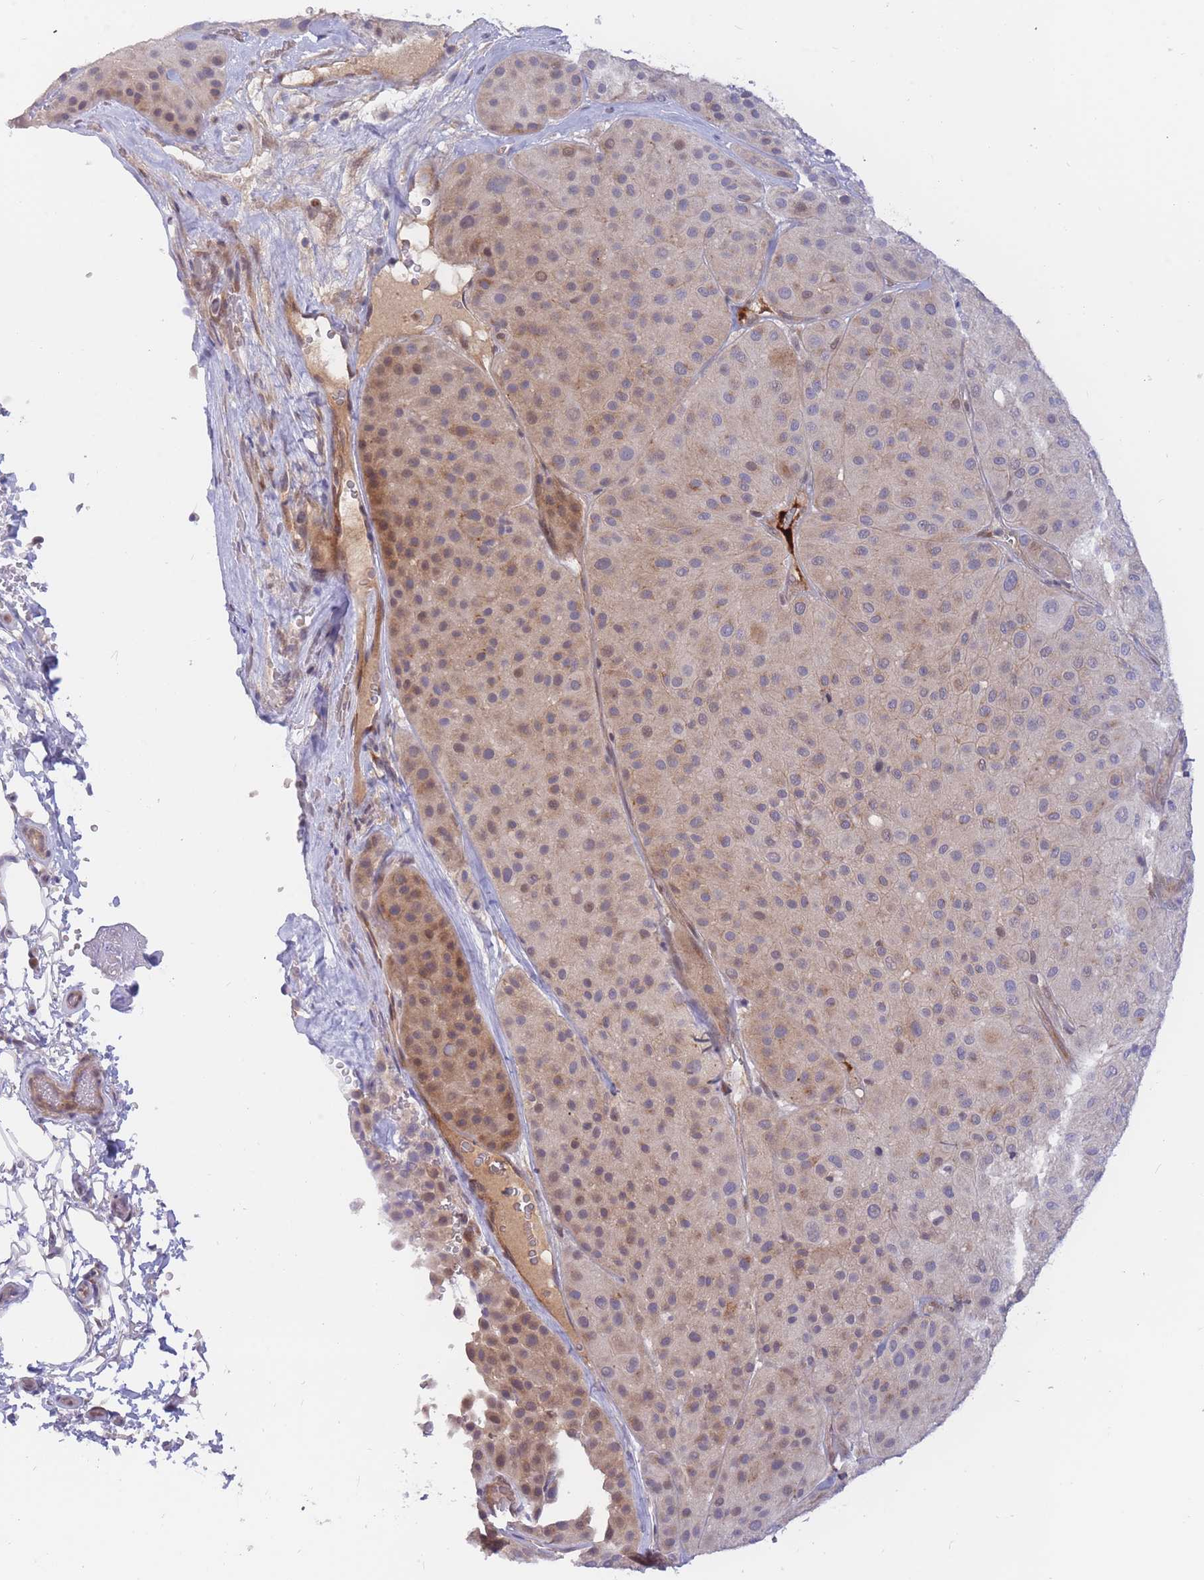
{"staining": {"intensity": "moderate", "quantity": "<25%", "location": "cytoplasmic/membranous"}, "tissue": "melanoma", "cell_type": "Tumor cells", "image_type": "cancer", "snomed": [{"axis": "morphology", "description": "Malignant melanoma, Metastatic site"}, {"axis": "topography", "description": "Smooth muscle"}], "caption": "This is a photomicrograph of immunohistochemistry (IHC) staining of malignant melanoma (metastatic site), which shows moderate positivity in the cytoplasmic/membranous of tumor cells.", "gene": "APOL4", "patient": {"sex": "male", "age": 41}}